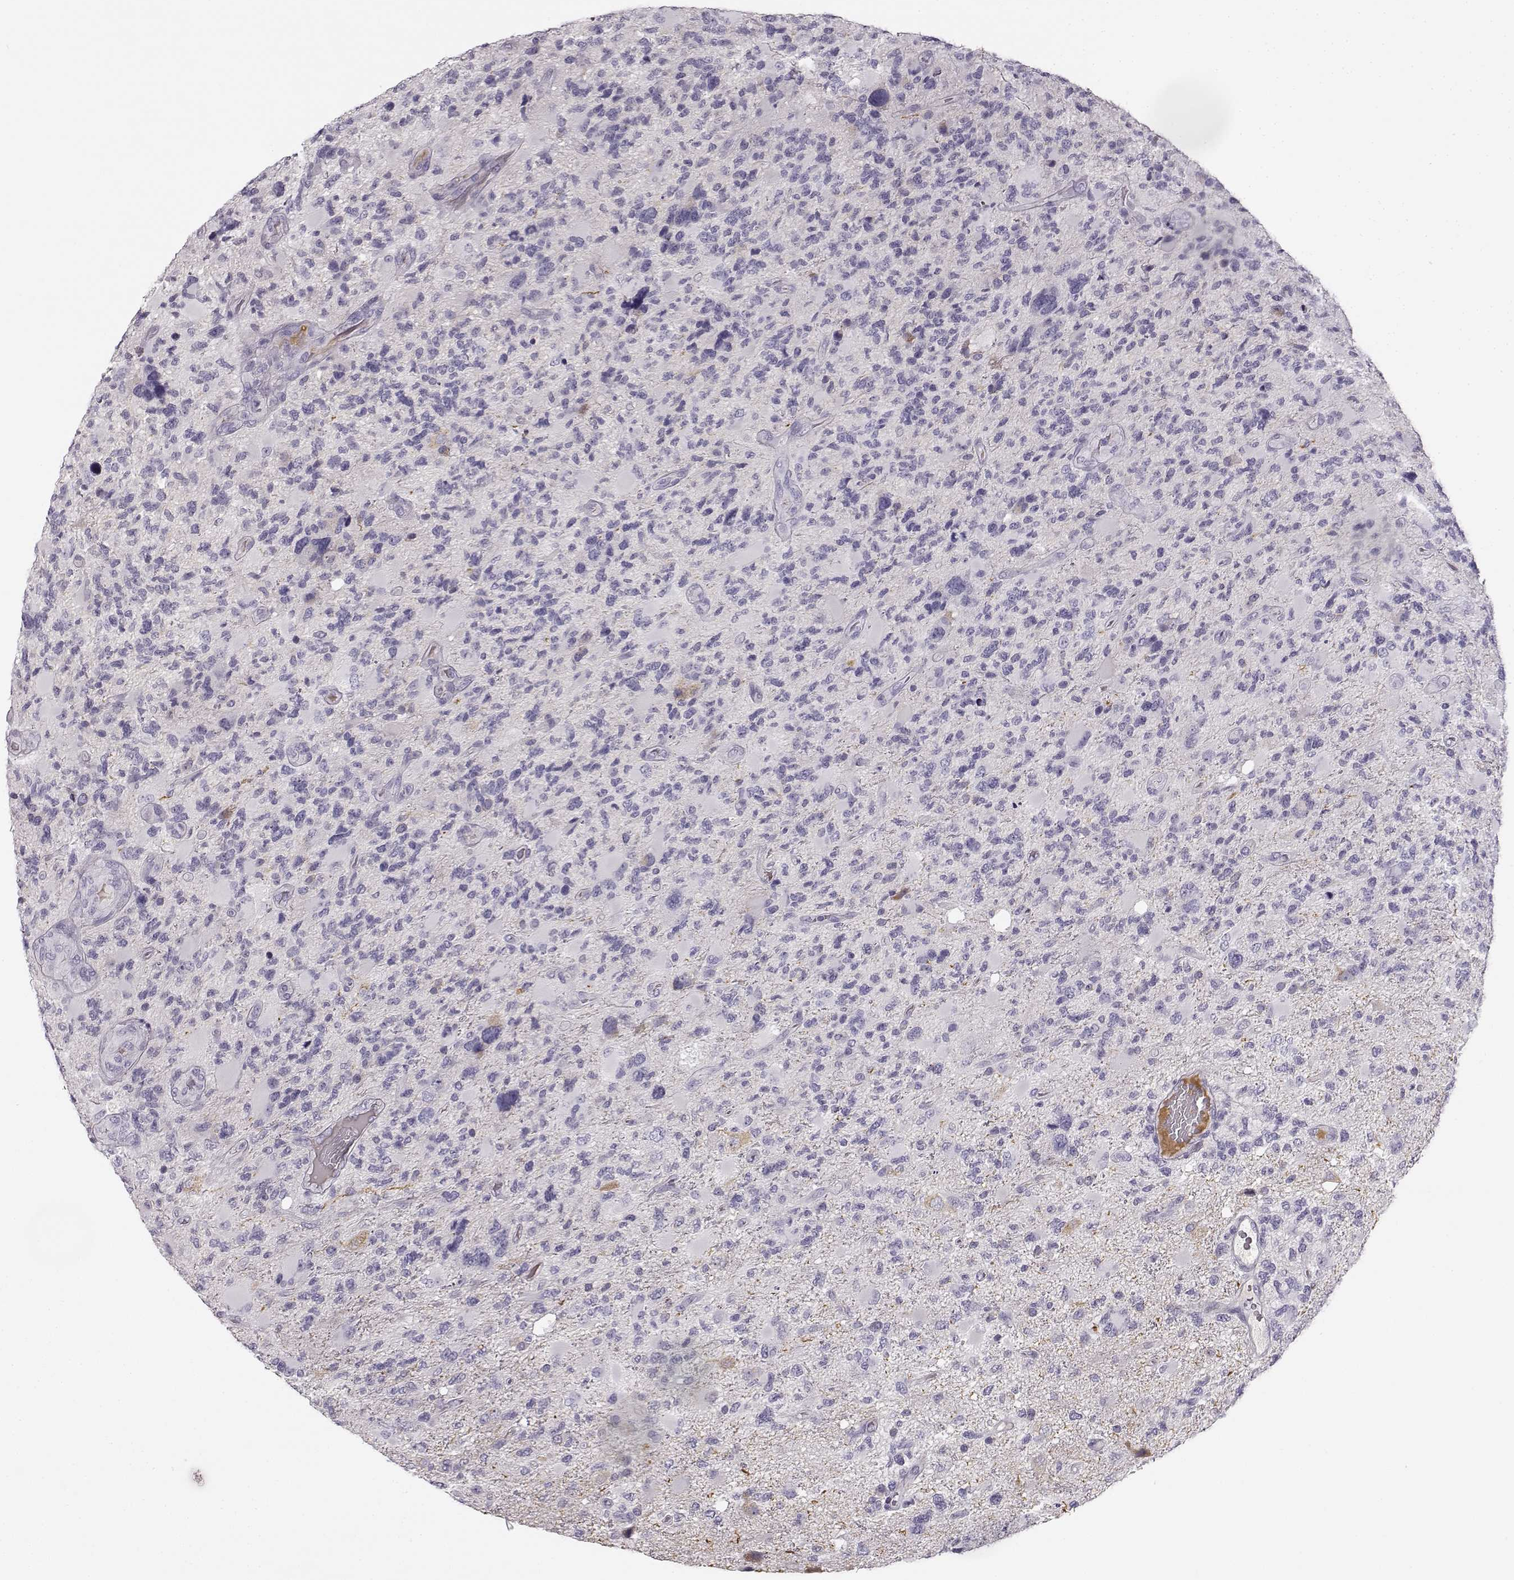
{"staining": {"intensity": "negative", "quantity": "none", "location": "none"}, "tissue": "glioma", "cell_type": "Tumor cells", "image_type": "cancer", "snomed": [{"axis": "morphology", "description": "Glioma, malignant, High grade"}, {"axis": "topography", "description": "Brain"}], "caption": "Immunohistochemical staining of high-grade glioma (malignant) displays no significant positivity in tumor cells.", "gene": "KIAA0319", "patient": {"sex": "female", "age": 71}}